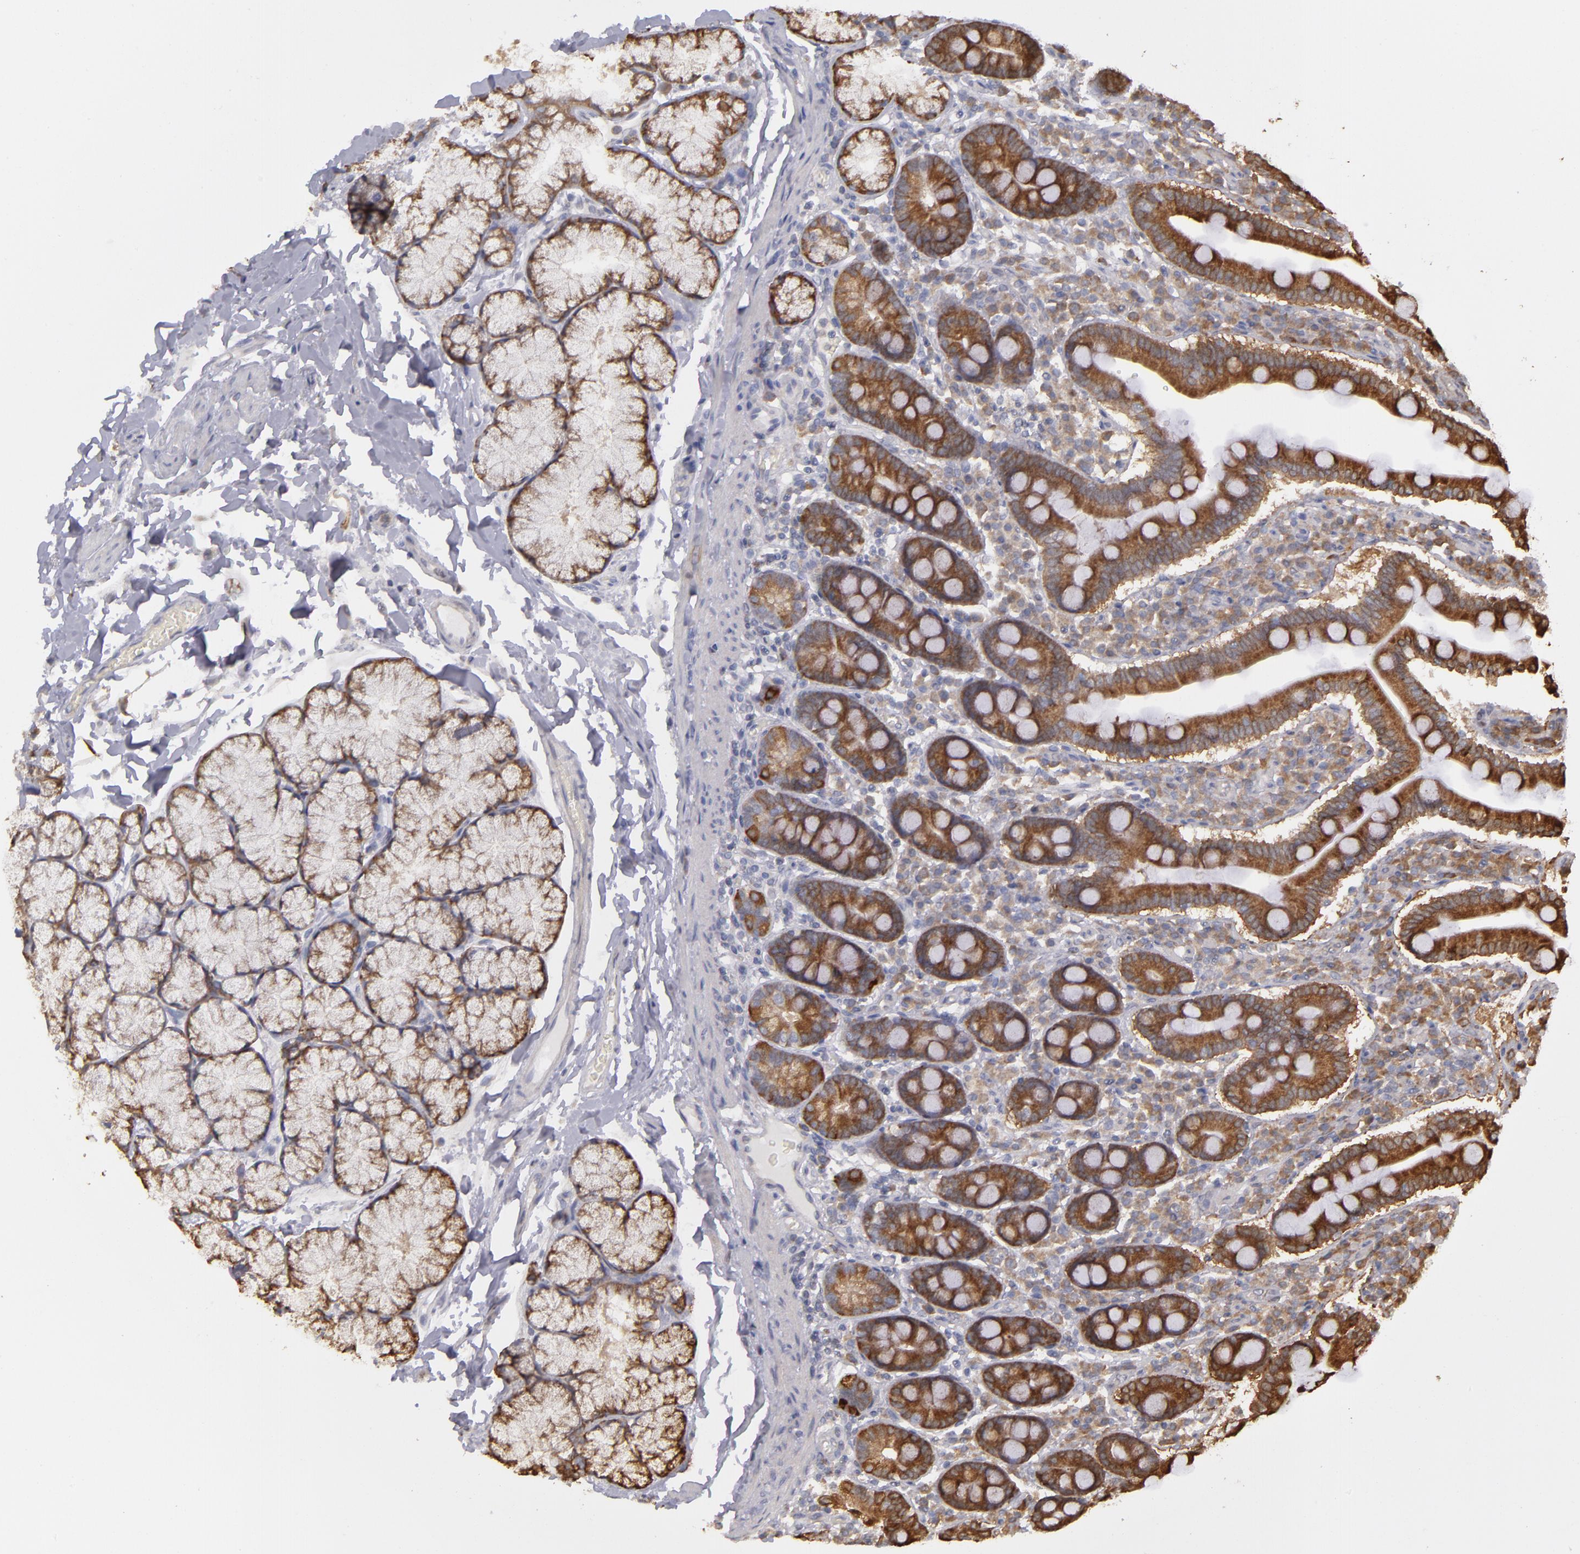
{"staining": {"intensity": "strong", "quantity": ">75%", "location": "cytoplasmic/membranous"}, "tissue": "duodenum", "cell_type": "Glandular cells", "image_type": "normal", "snomed": [{"axis": "morphology", "description": "Normal tissue, NOS"}, {"axis": "topography", "description": "Duodenum"}], "caption": "IHC (DAB (3,3'-diaminobenzidine)) staining of unremarkable human duodenum displays strong cytoplasmic/membranous protein expression in about >75% of glandular cells. Using DAB (brown) and hematoxylin (blue) stains, captured at high magnification using brightfield microscopy.", "gene": "MTHFD1", "patient": {"sex": "male", "age": 50}}